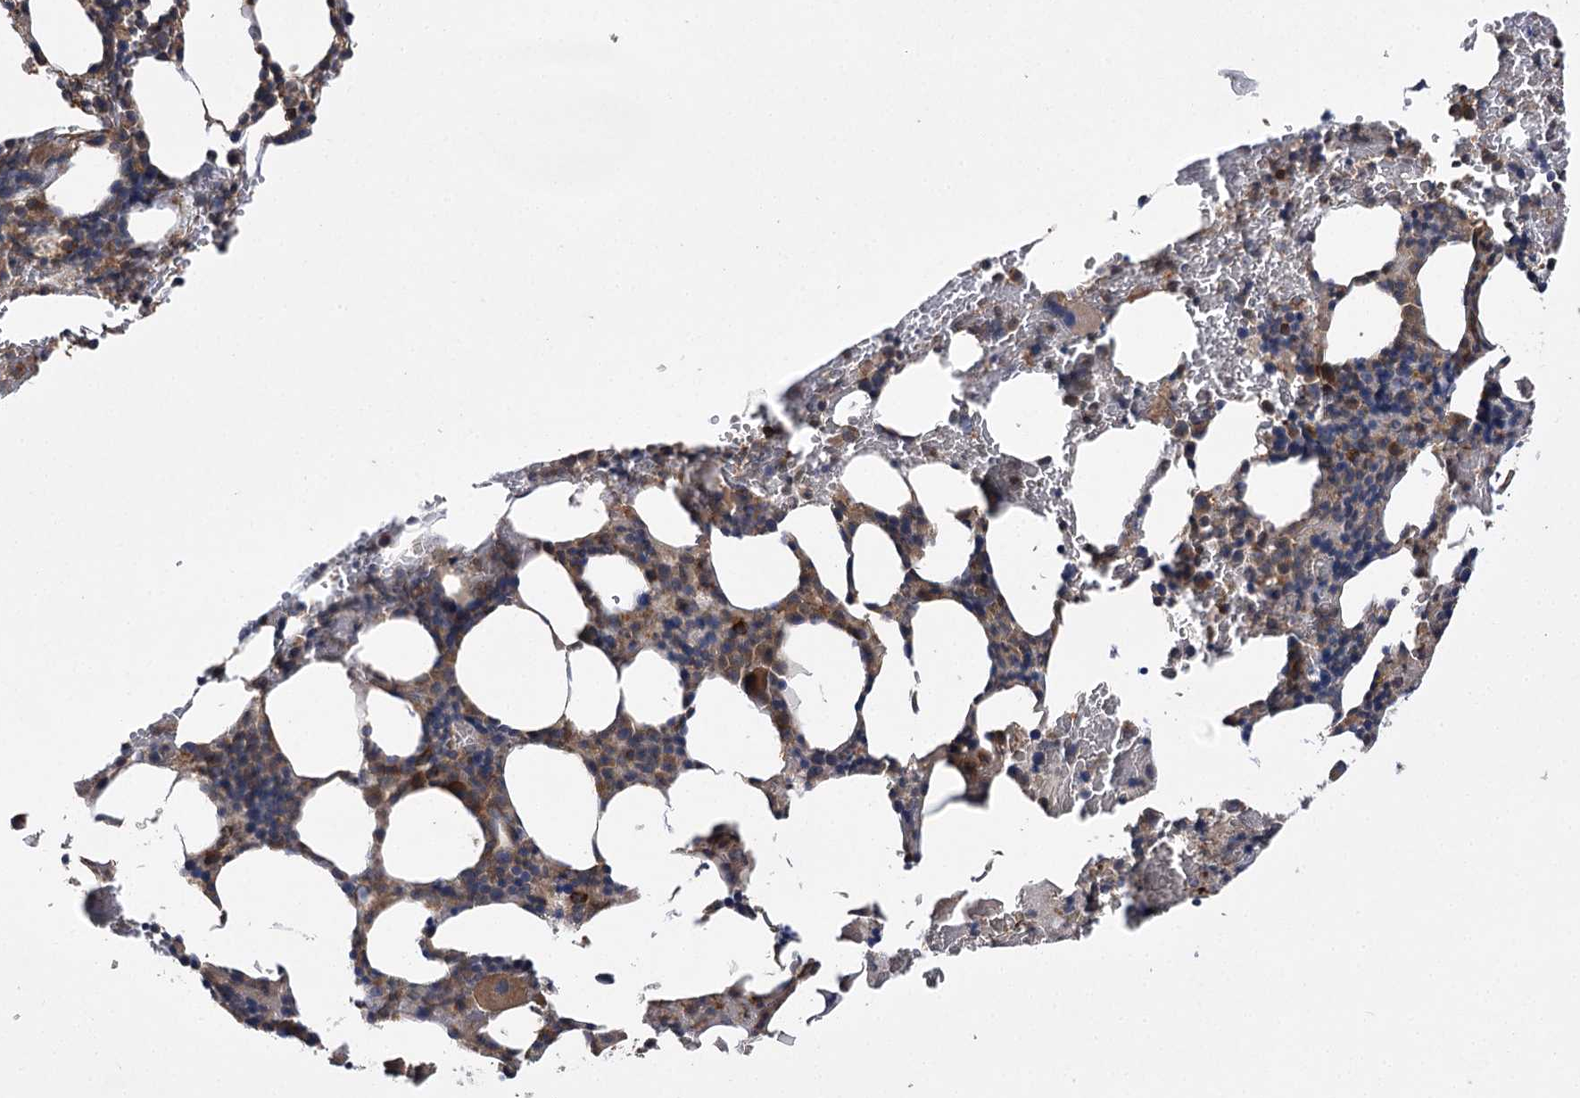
{"staining": {"intensity": "moderate", "quantity": "<25%", "location": "cytoplasmic/membranous"}, "tissue": "bone marrow", "cell_type": "Hematopoietic cells", "image_type": "normal", "snomed": [{"axis": "morphology", "description": "Normal tissue, NOS"}, {"axis": "topography", "description": "Bone marrow"}], "caption": "Protein expression analysis of unremarkable human bone marrow reveals moderate cytoplasmic/membranous positivity in approximately <25% of hematopoietic cells. (Stains: DAB (3,3'-diaminobenzidine) in brown, nuclei in blue, Microscopy: brightfield microscopy at high magnification).", "gene": "BCR", "patient": {"sex": "male", "age": 62}}